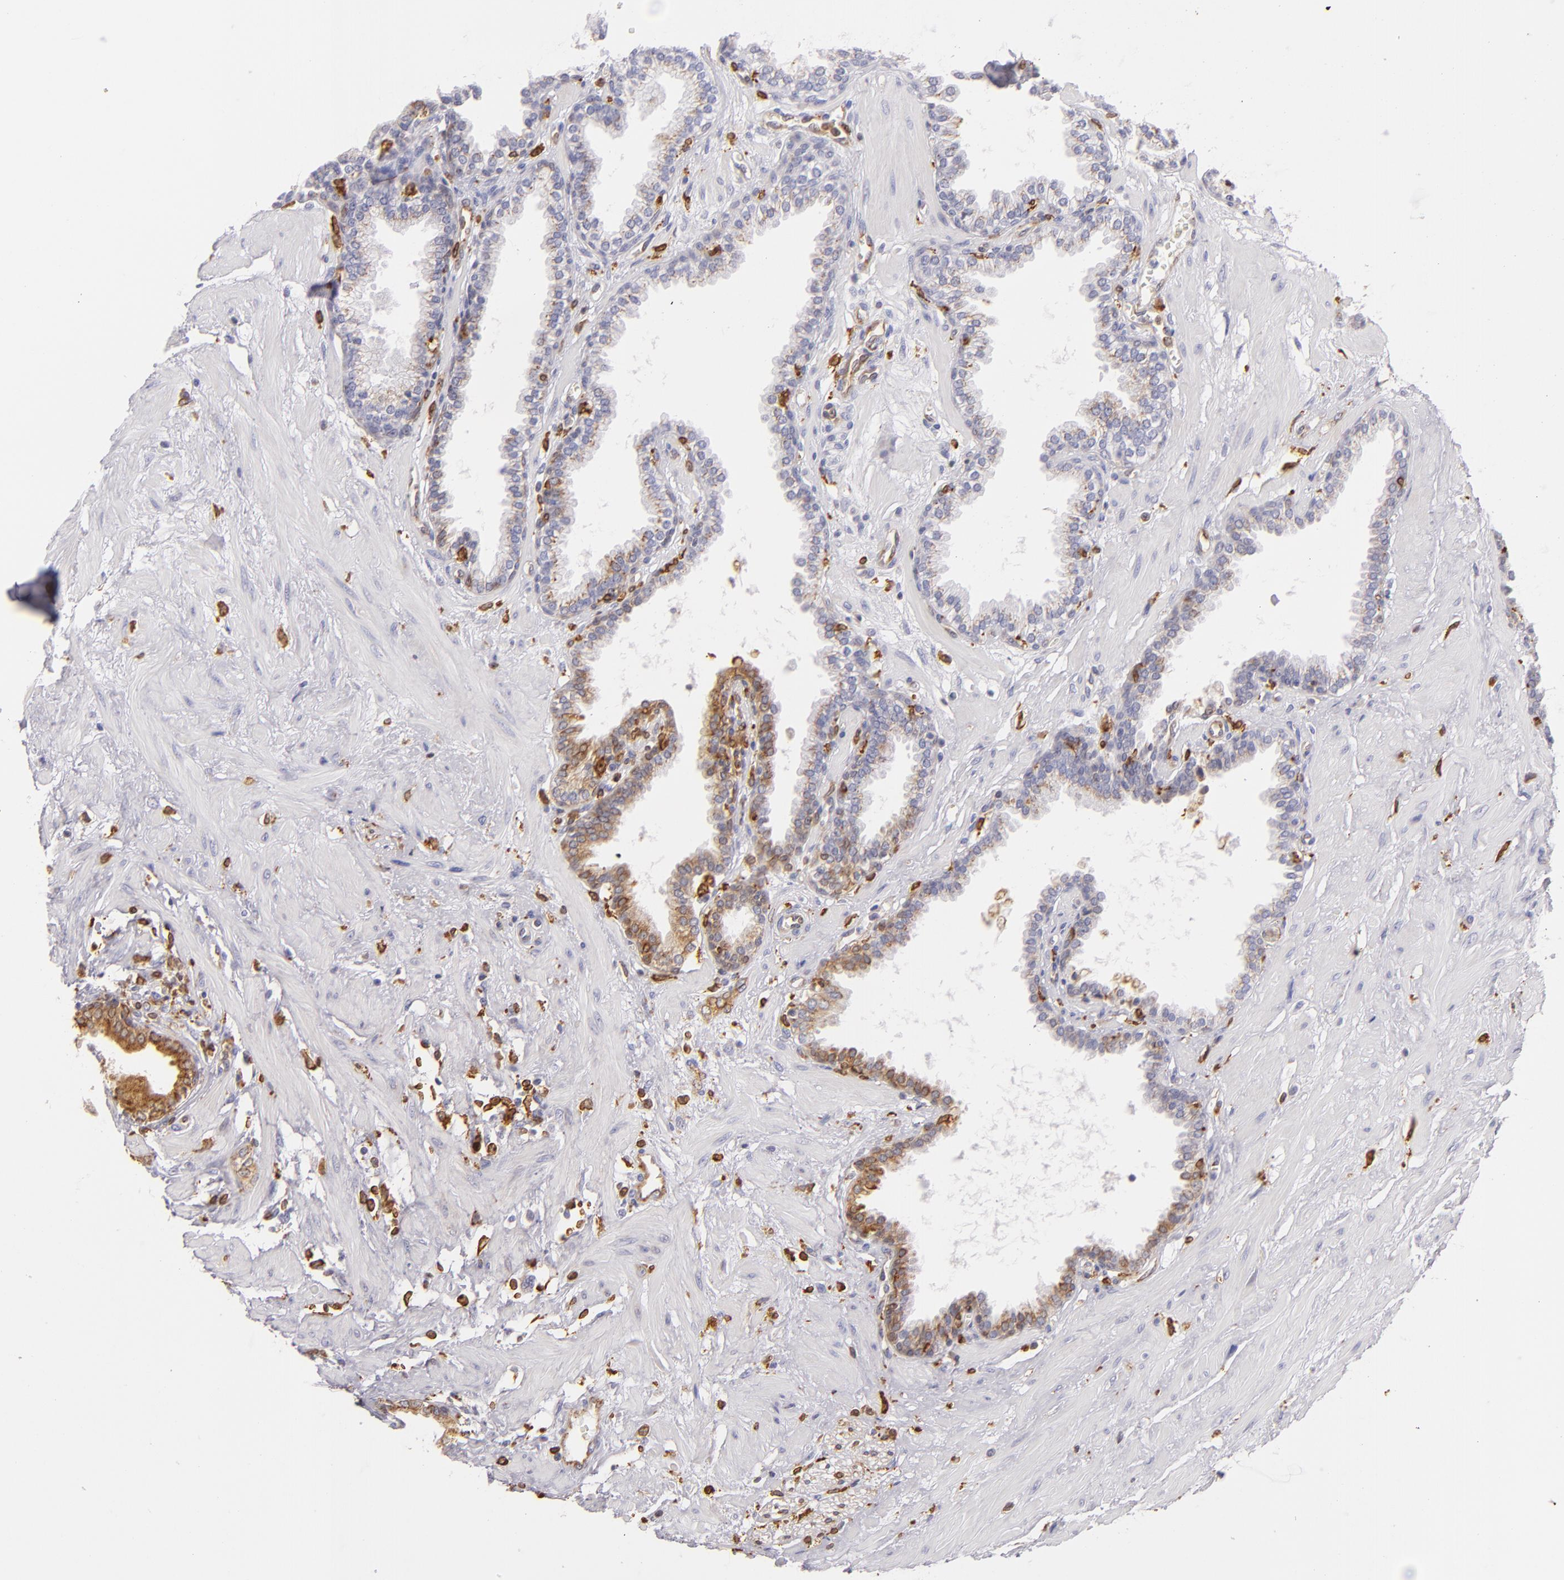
{"staining": {"intensity": "weak", "quantity": "<25%", "location": "cytoplasmic/membranous"}, "tissue": "prostate", "cell_type": "Glandular cells", "image_type": "normal", "snomed": [{"axis": "morphology", "description": "Normal tissue, NOS"}, {"axis": "topography", "description": "Prostate"}], "caption": "Benign prostate was stained to show a protein in brown. There is no significant positivity in glandular cells. (Brightfield microscopy of DAB (3,3'-diaminobenzidine) IHC at high magnification).", "gene": "CD74", "patient": {"sex": "male", "age": 64}}